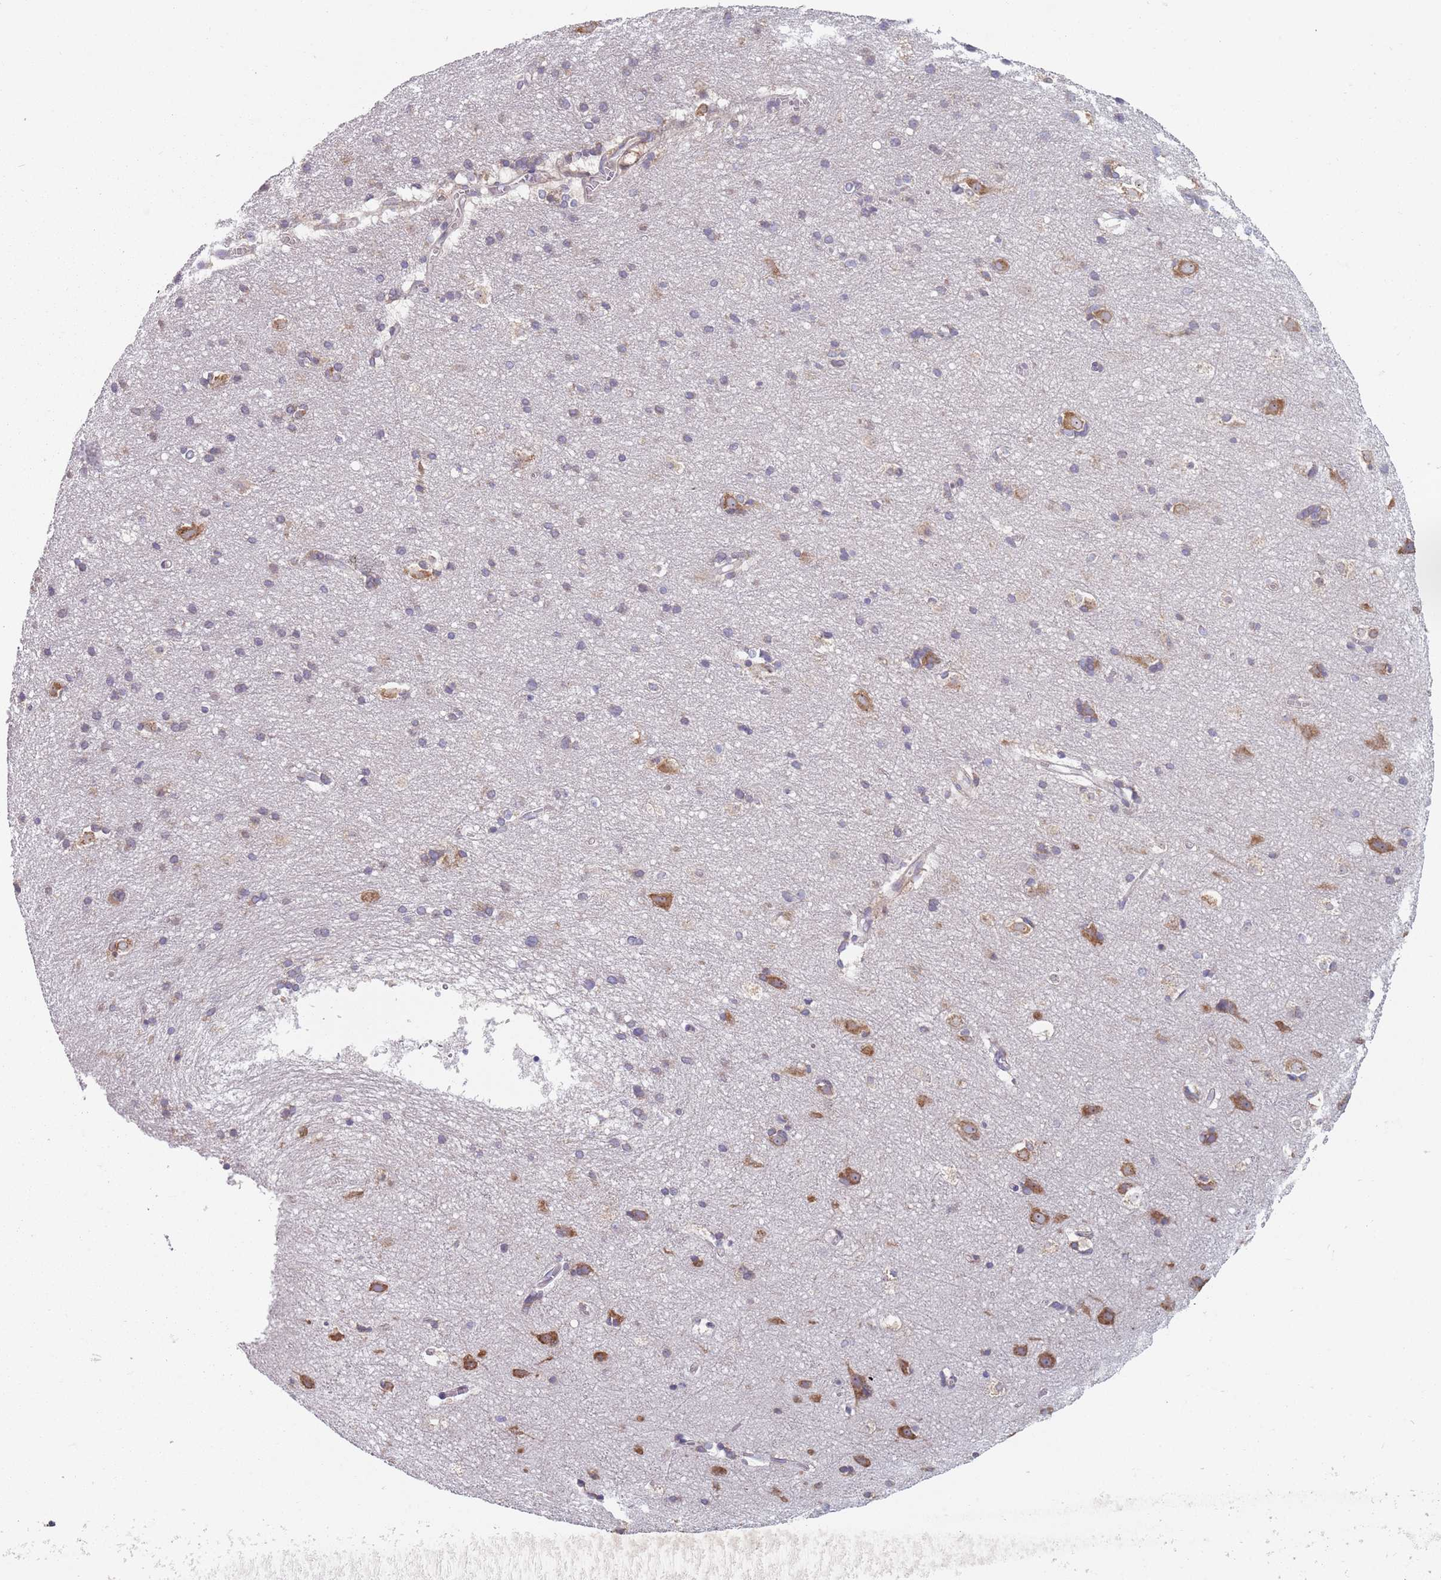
{"staining": {"intensity": "negative", "quantity": "none", "location": "none"}, "tissue": "cerebral cortex", "cell_type": "Endothelial cells", "image_type": "normal", "snomed": [{"axis": "morphology", "description": "Normal tissue, NOS"}, {"axis": "topography", "description": "Cerebral cortex"}], "caption": "This is an immunohistochemistry histopathology image of benign human cerebral cortex. There is no staining in endothelial cells.", "gene": "RPL17", "patient": {"sex": "male", "age": 54}}